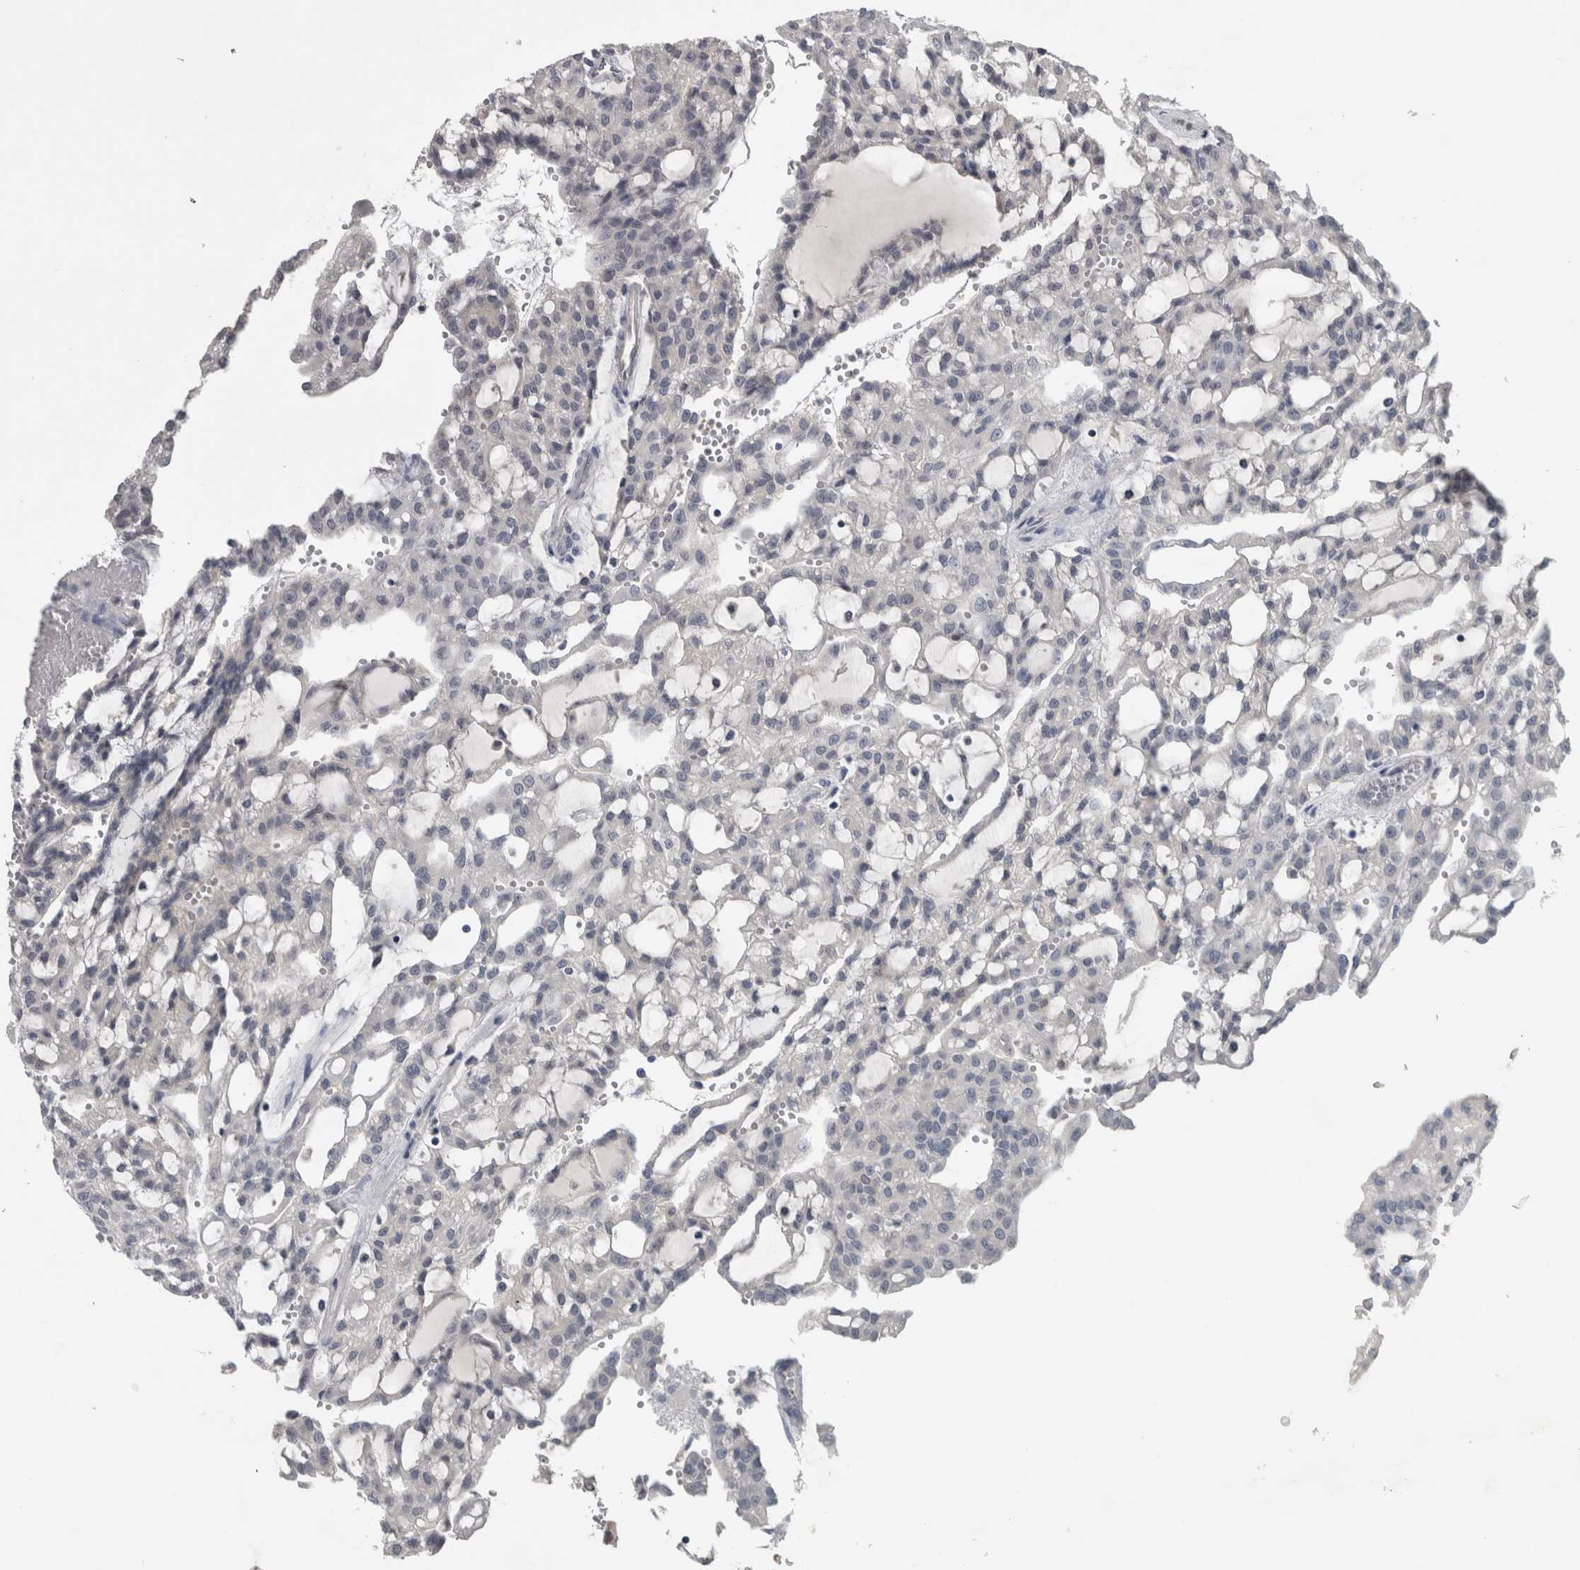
{"staining": {"intensity": "negative", "quantity": "none", "location": "none"}, "tissue": "renal cancer", "cell_type": "Tumor cells", "image_type": "cancer", "snomed": [{"axis": "morphology", "description": "Adenocarcinoma, NOS"}, {"axis": "topography", "description": "Kidney"}], "caption": "DAB (3,3'-diaminobenzidine) immunohistochemical staining of renal cancer reveals no significant staining in tumor cells.", "gene": "NAPRT", "patient": {"sex": "male", "age": 63}}